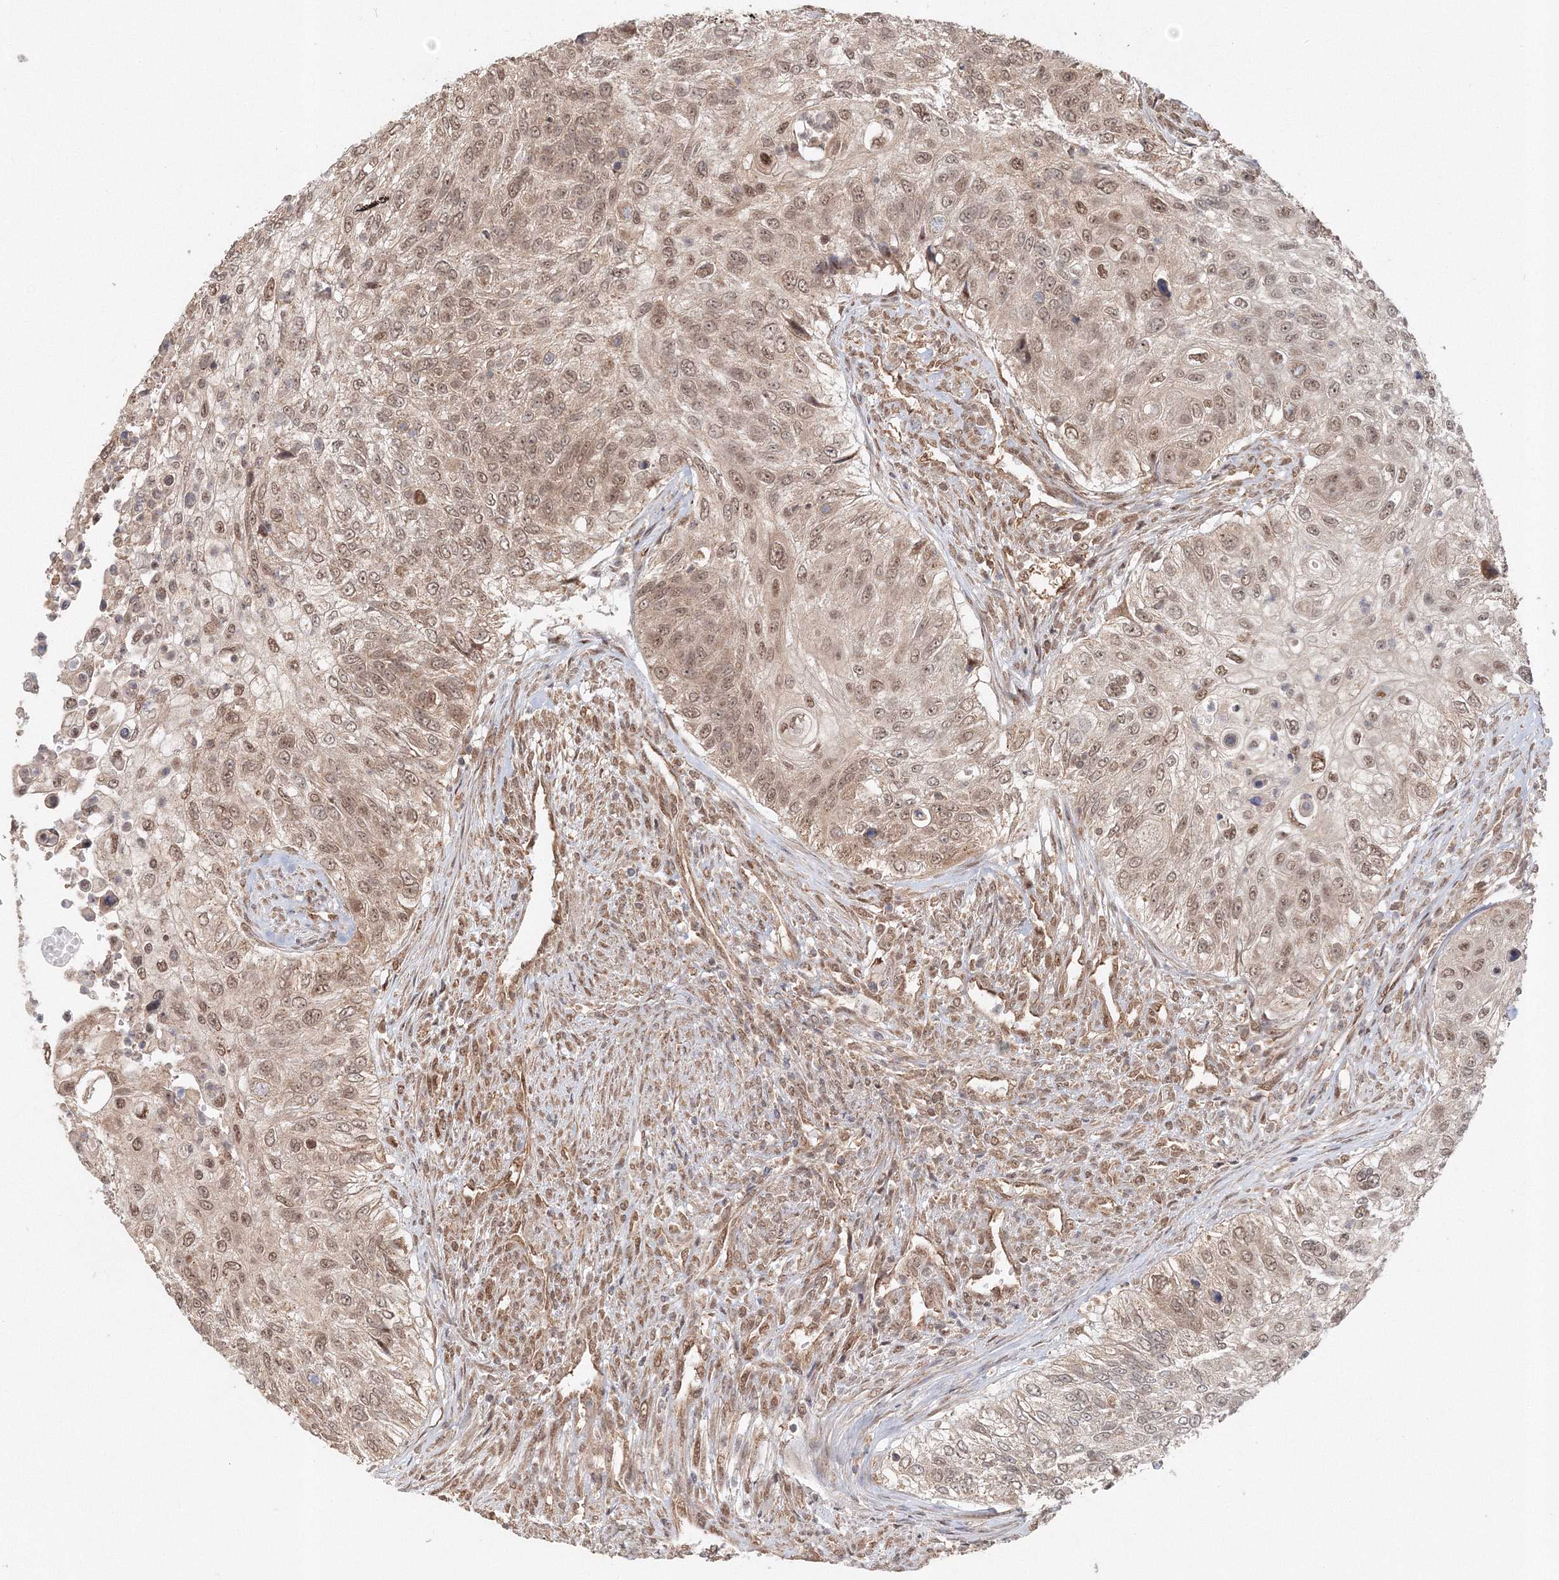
{"staining": {"intensity": "moderate", "quantity": ">75%", "location": "cytoplasmic/membranous,nuclear"}, "tissue": "urothelial cancer", "cell_type": "Tumor cells", "image_type": "cancer", "snomed": [{"axis": "morphology", "description": "Urothelial carcinoma, High grade"}, {"axis": "topography", "description": "Urinary bladder"}], "caption": "The photomicrograph exhibits staining of high-grade urothelial carcinoma, revealing moderate cytoplasmic/membranous and nuclear protein staining (brown color) within tumor cells.", "gene": "PSMD6", "patient": {"sex": "female", "age": 60}}